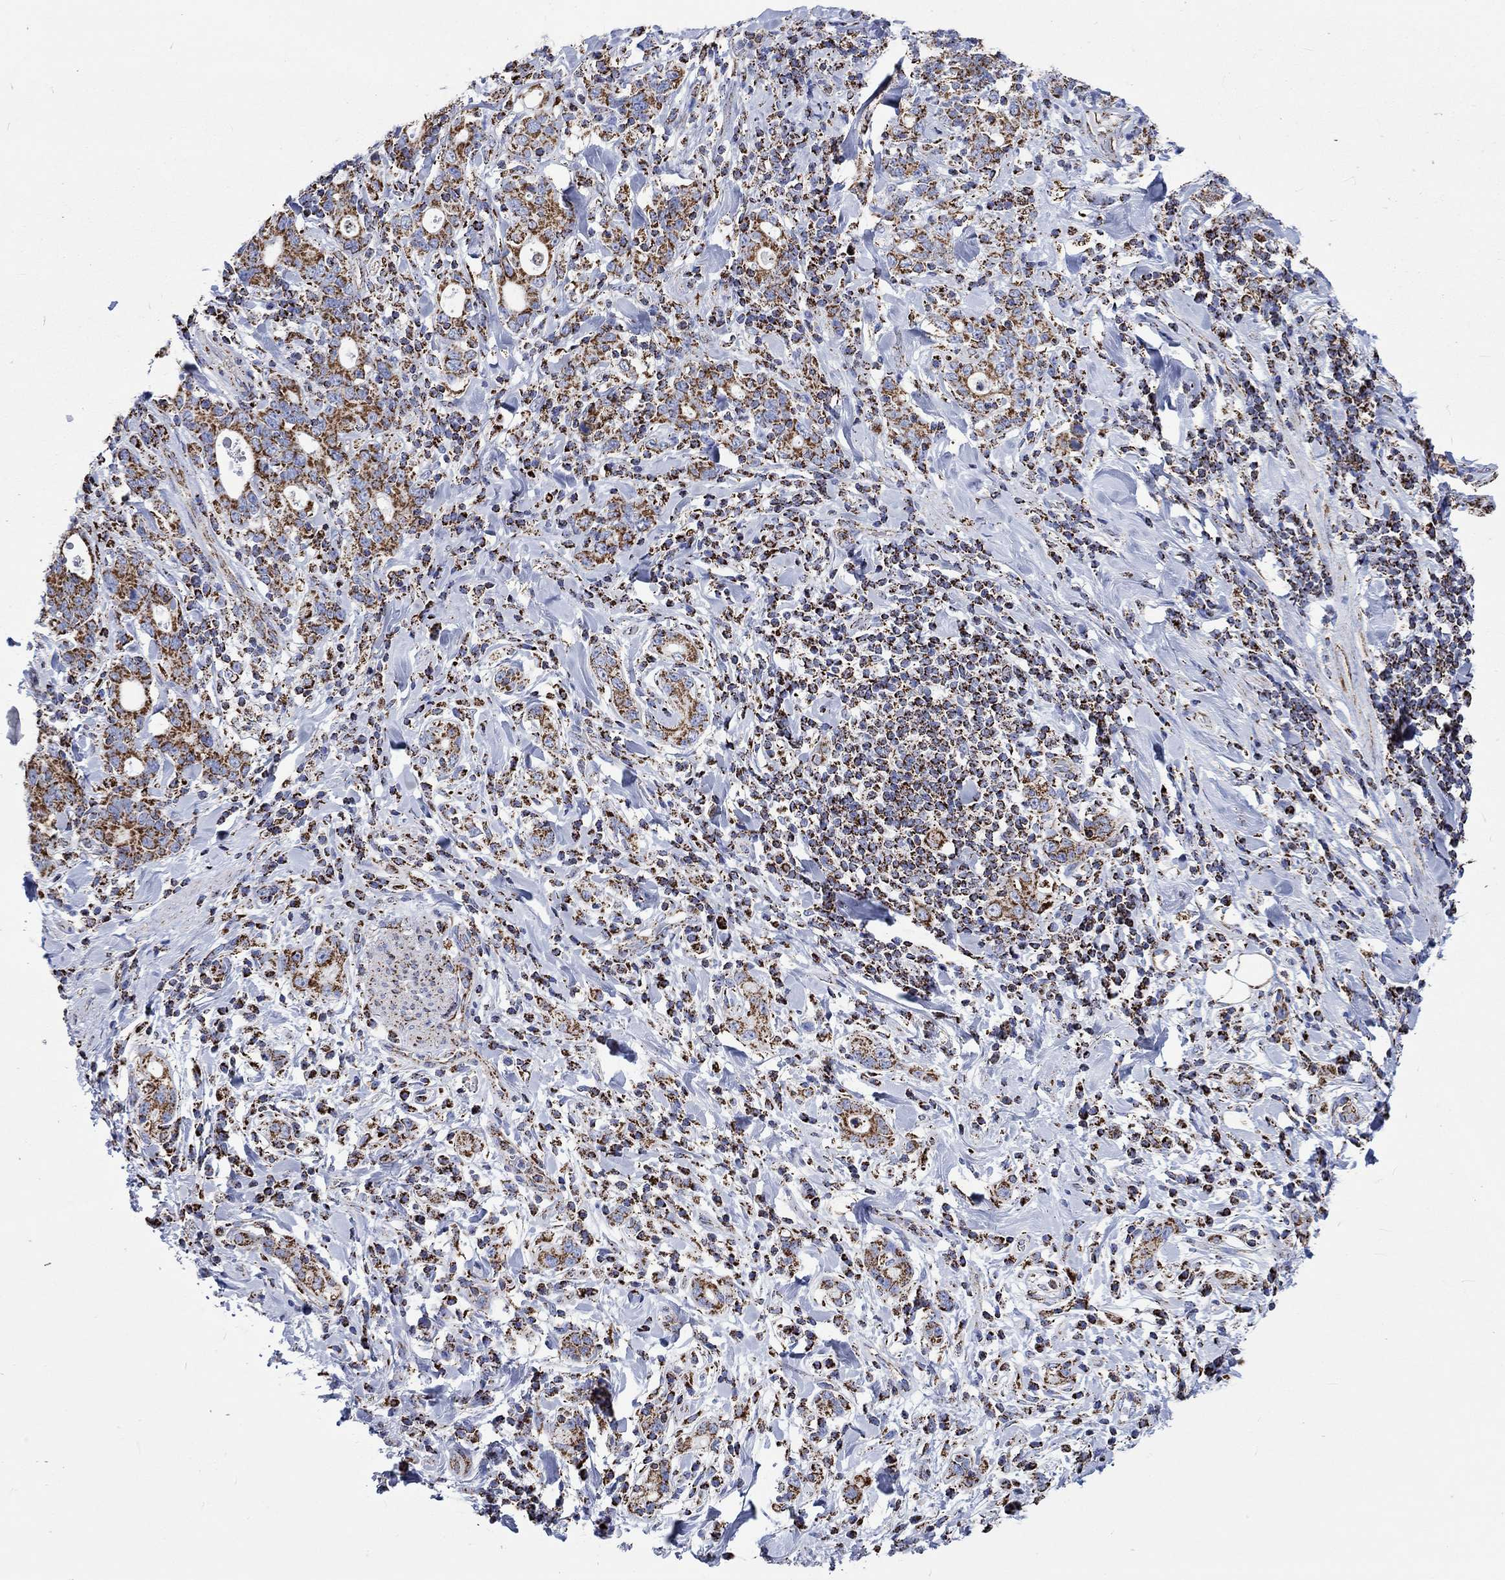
{"staining": {"intensity": "strong", "quantity": ">75%", "location": "cytoplasmic/membranous"}, "tissue": "stomach cancer", "cell_type": "Tumor cells", "image_type": "cancer", "snomed": [{"axis": "morphology", "description": "Adenocarcinoma, NOS"}, {"axis": "topography", "description": "Stomach"}], "caption": "Protein staining demonstrates strong cytoplasmic/membranous positivity in approximately >75% of tumor cells in adenocarcinoma (stomach). Nuclei are stained in blue.", "gene": "RCE1", "patient": {"sex": "male", "age": 79}}